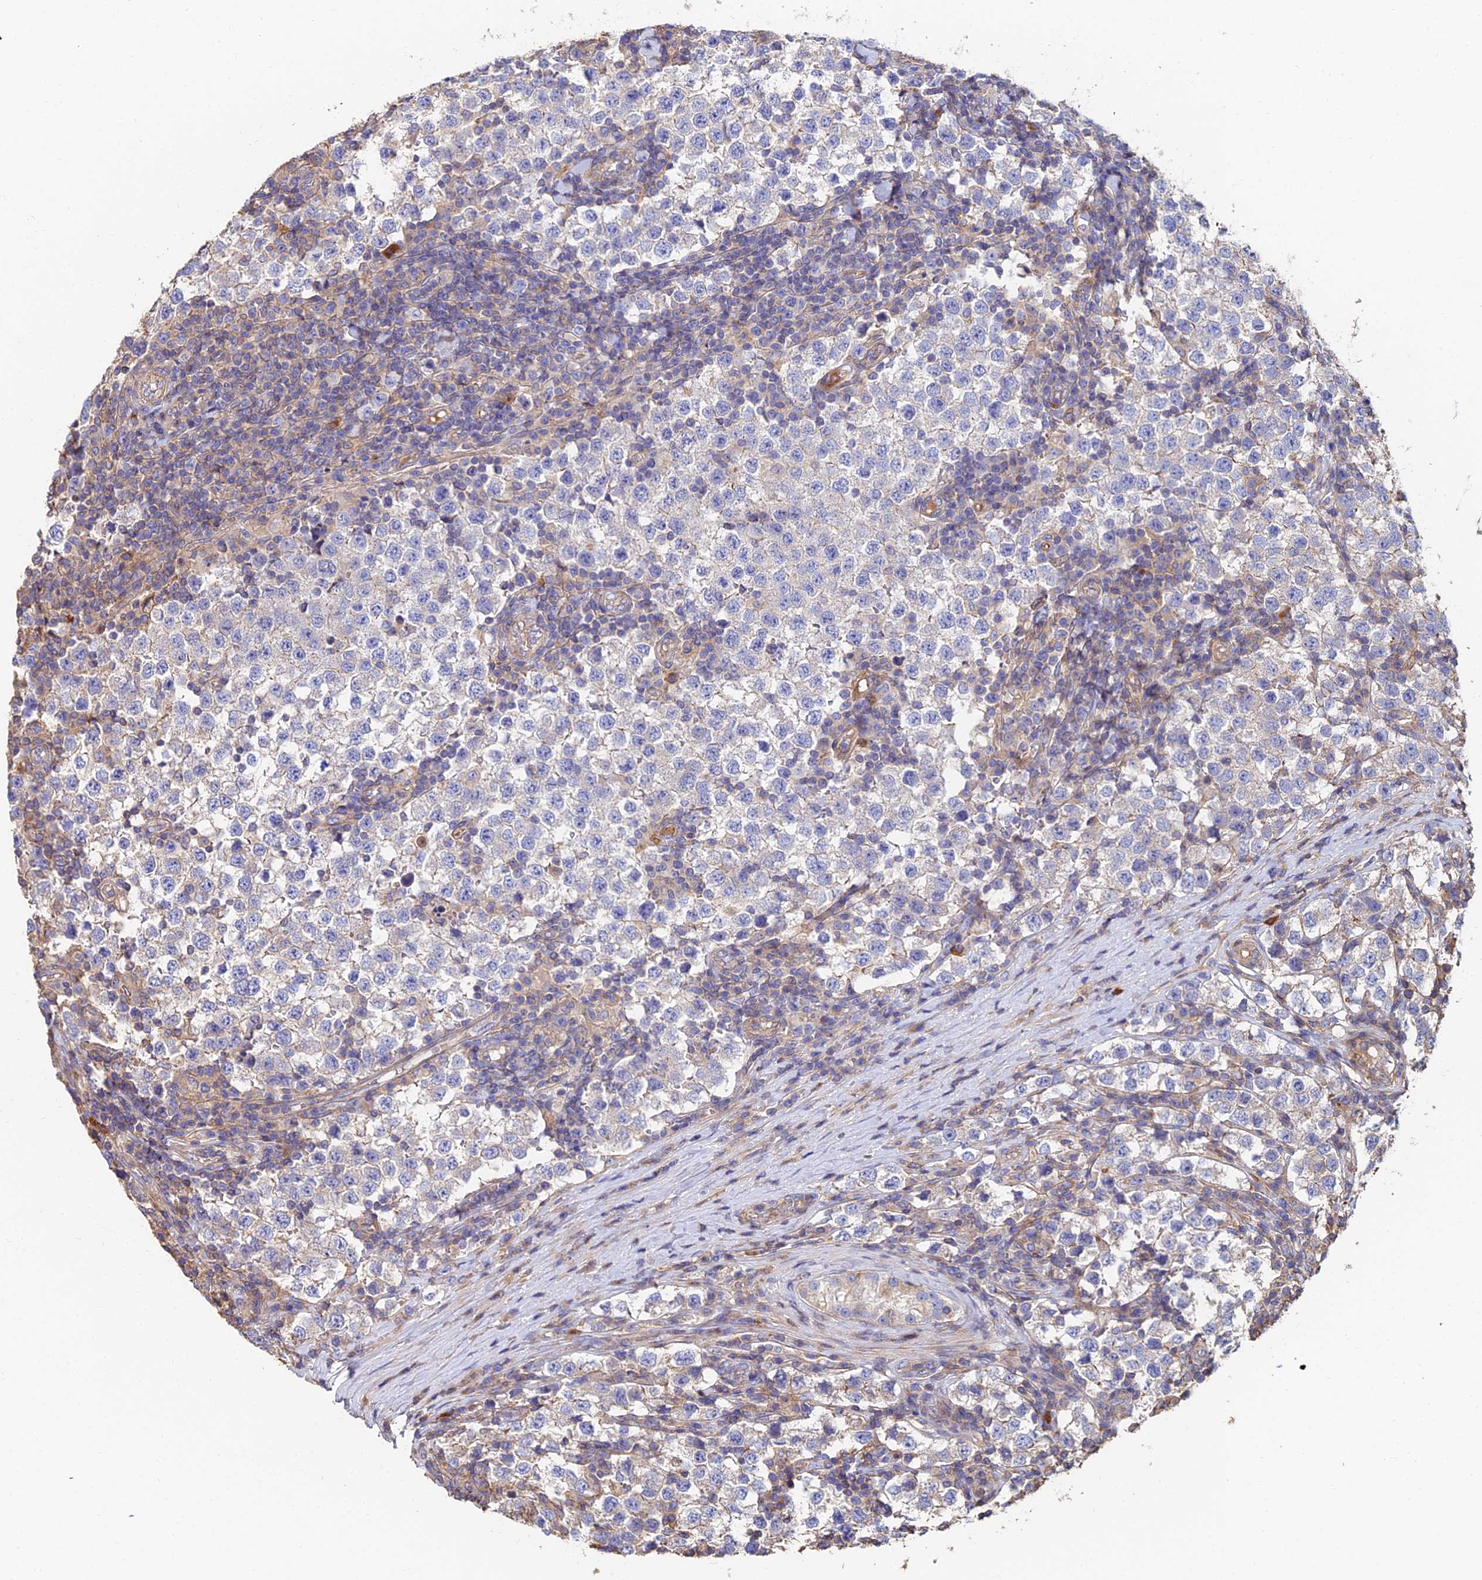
{"staining": {"intensity": "negative", "quantity": "none", "location": "none"}, "tissue": "testis cancer", "cell_type": "Tumor cells", "image_type": "cancer", "snomed": [{"axis": "morphology", "description": "Seminoma, NOS"}, {"axis": "topography", "description": "Testis"}], "caption": "Tumor cells are negative for brown protein staining in seminoma (testis).", "gene": "EXT1", "patient": {"sex": "male", "age": 34}}